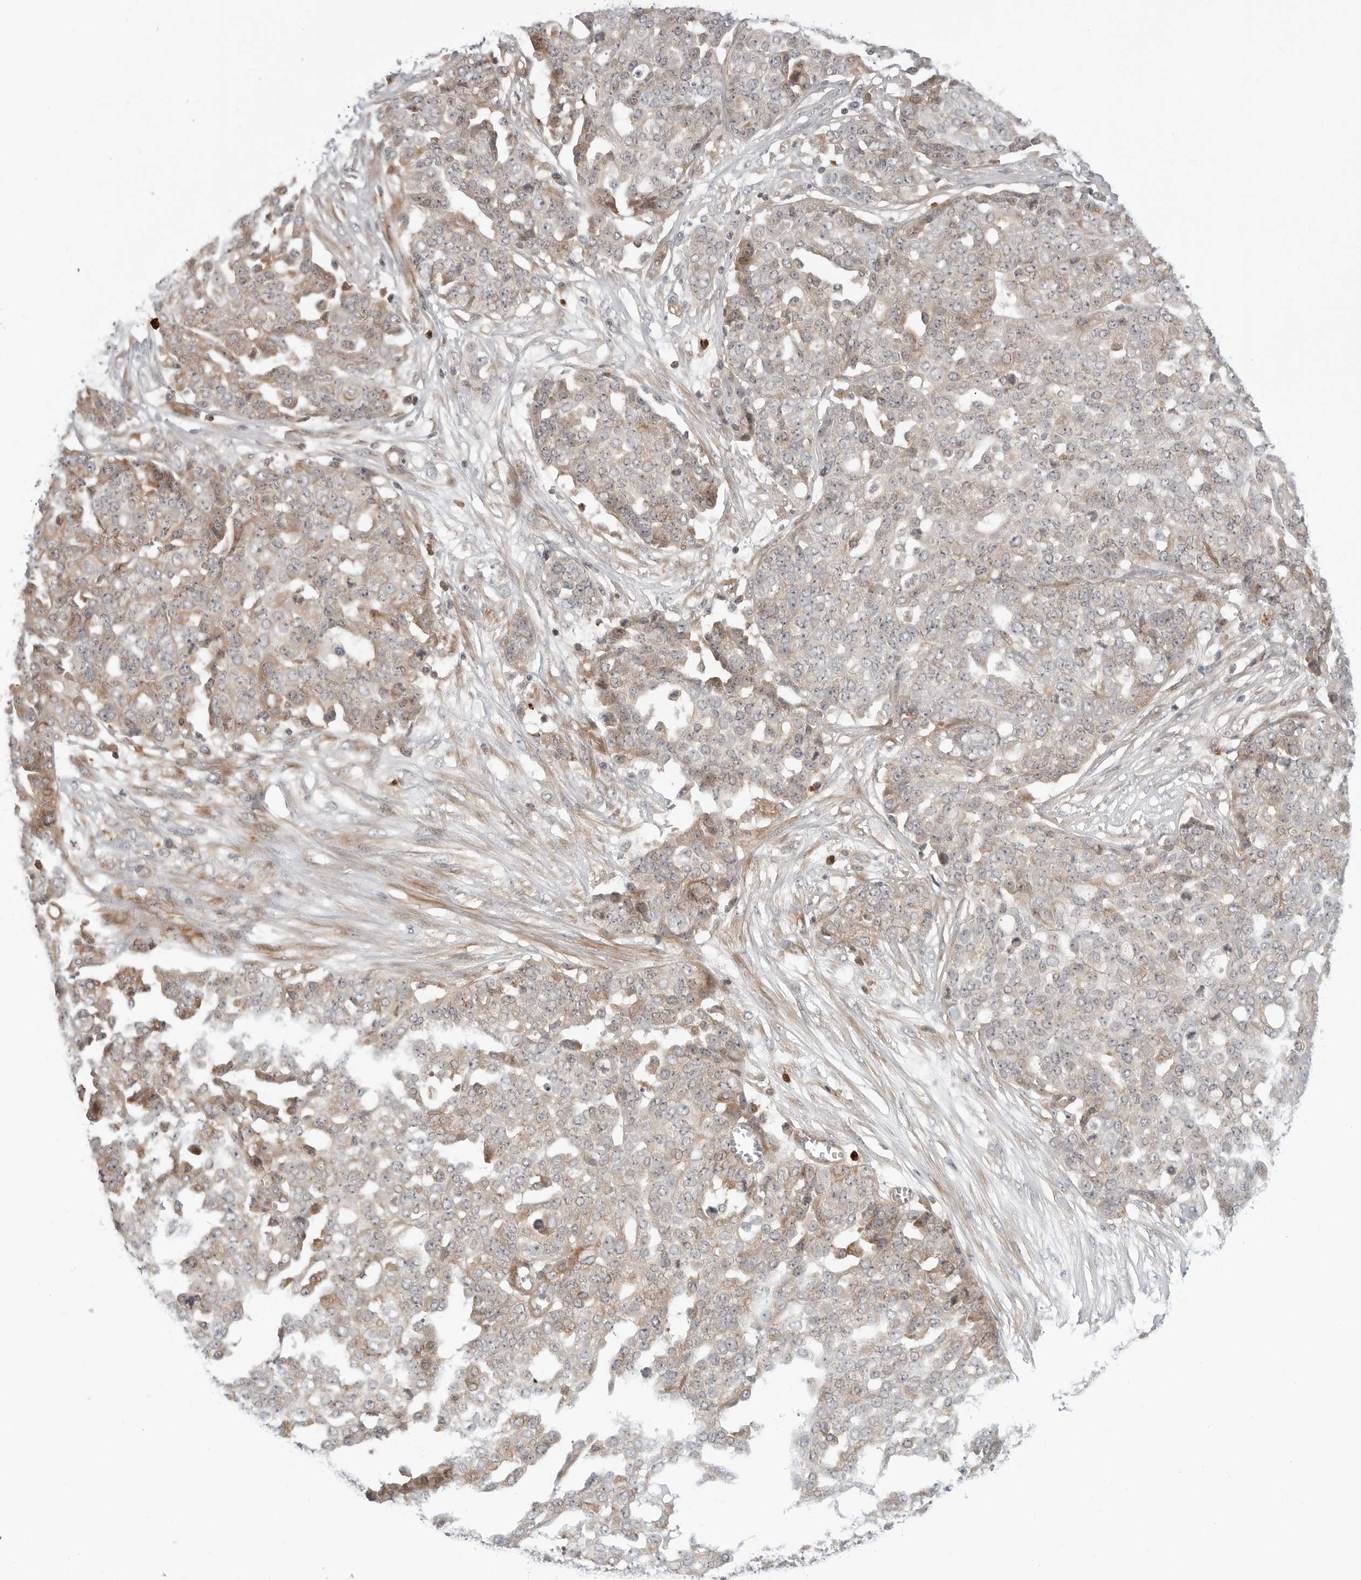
{"staining": {"intensity": "moderate", "quantity": "<25%", "location": "cytoplasmic/membranous"}, "tissue": "ovarian cancer", "cell_type": "Tumor cells", "image_type": "cancer", "snomed": [{"axis": "morphology", "description": "Cystadenocarcinoma, serous, NOS"}, {"axis": "topography", "description": "Soft tissue"}, {"axis": "topography", "description": "Ovary"}], "caption": "Brown immunohistochemical staining in ovarian serous cystadenocarcinoma demonstrates moderate cytoplasmic/membranous expression in approximately <25% of tumor cells. (brown staining indicates protein expression, while blue staining denotes nuclei).", "gene": "STXBP3", "patient": {"sex": "female", "age": 57}}